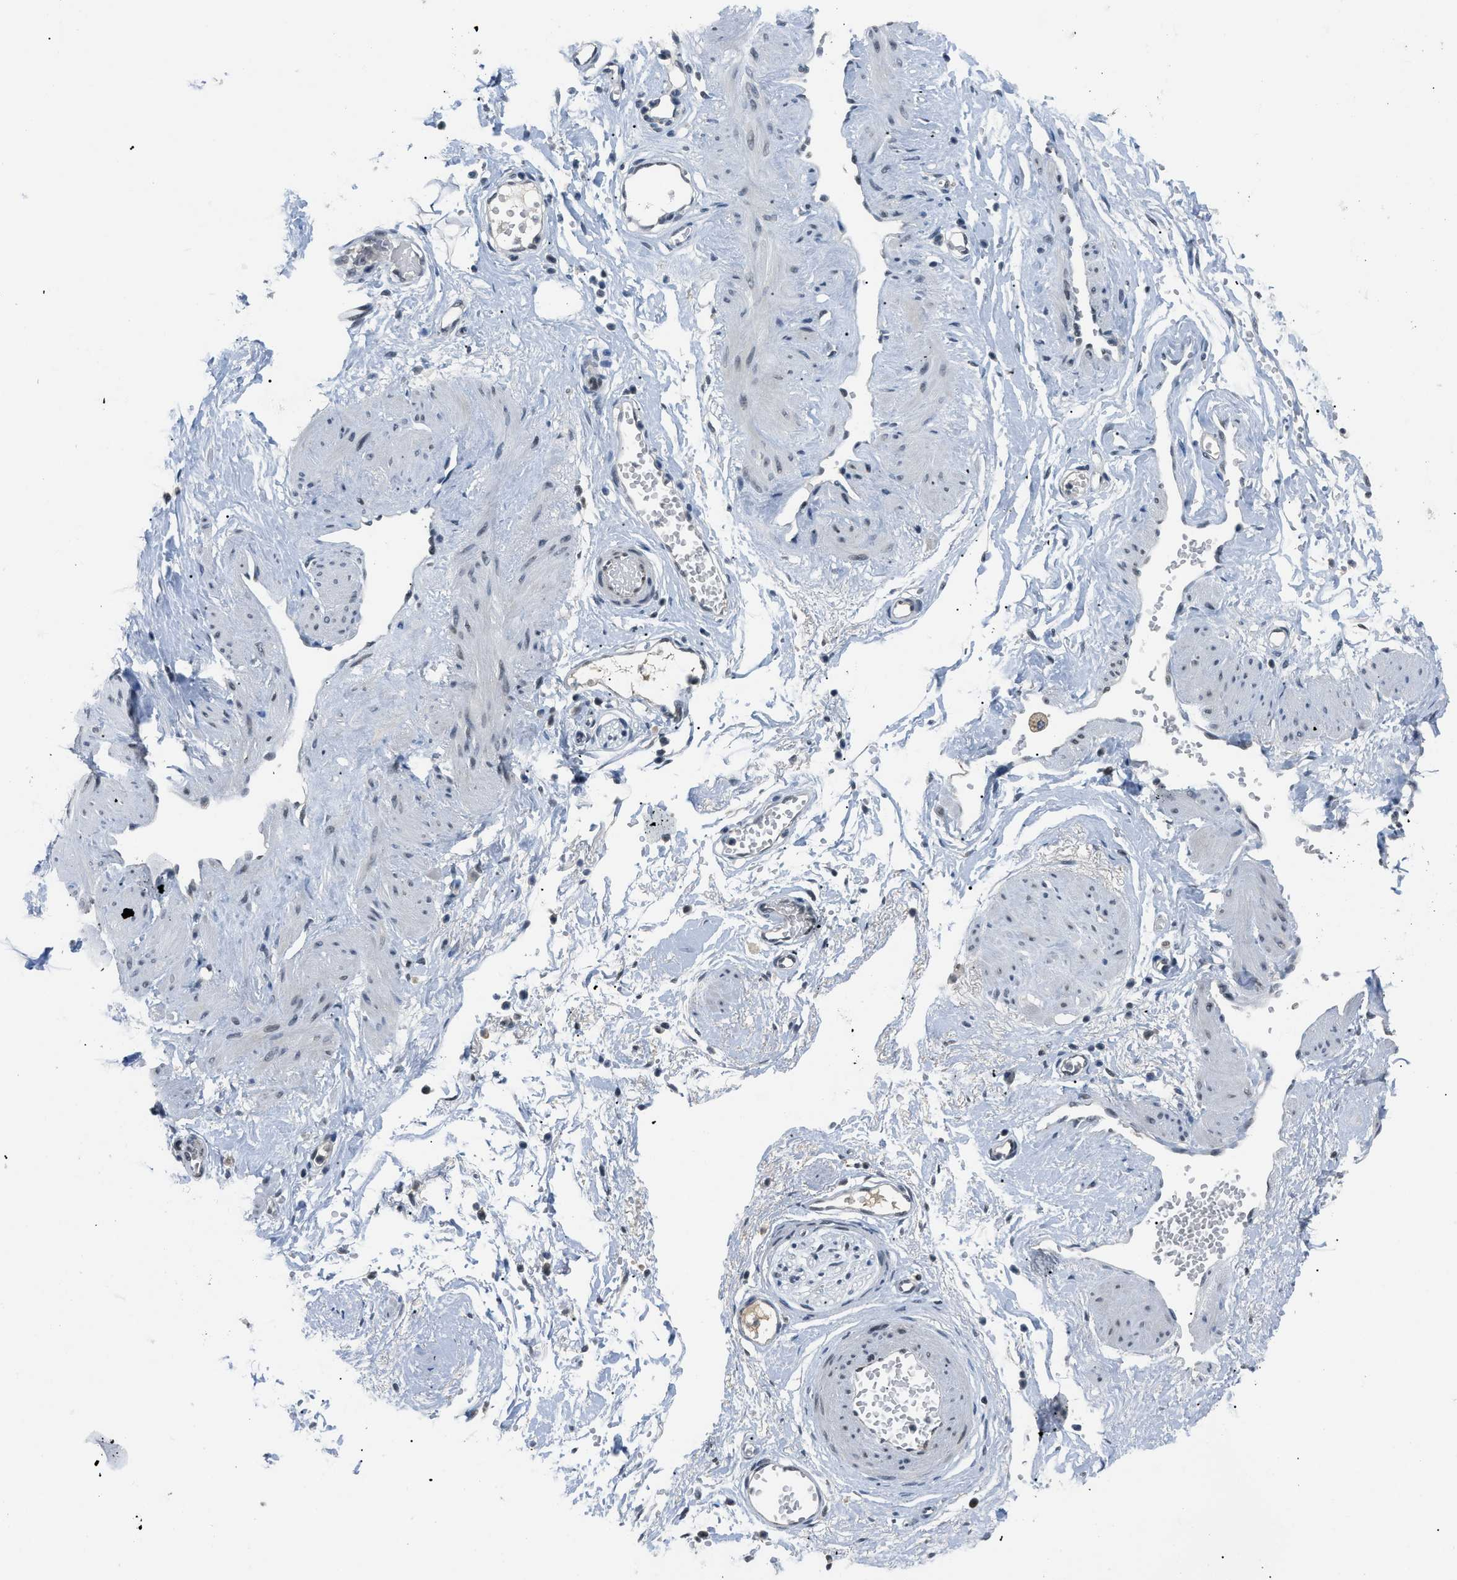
{"staining": {"intensity": "negative", "quantity": "none", "location": "none"}, "tissue": "adipose tissue", "cell_type": "Adipocytes", "image_type": "normal", "snomed": [{"axis": "morphology", "description": "Normal tissue, NOS"}, {"axis": "topography", "description": "Soft tissue"}, {"axis": "topography", "description": "Vascular tissue"}], "caption": "There is no significant staining in adipocytes of adipose tissue. The staining was performed using DAB (3,3'-diaminobenzidine) to visualize the protein expression in brown, while the nuclei were stained in blue with hematoxylin (Magnification: 20x).", "gene": "MZF1", "patient": {"sex": "female", "age": 35}}